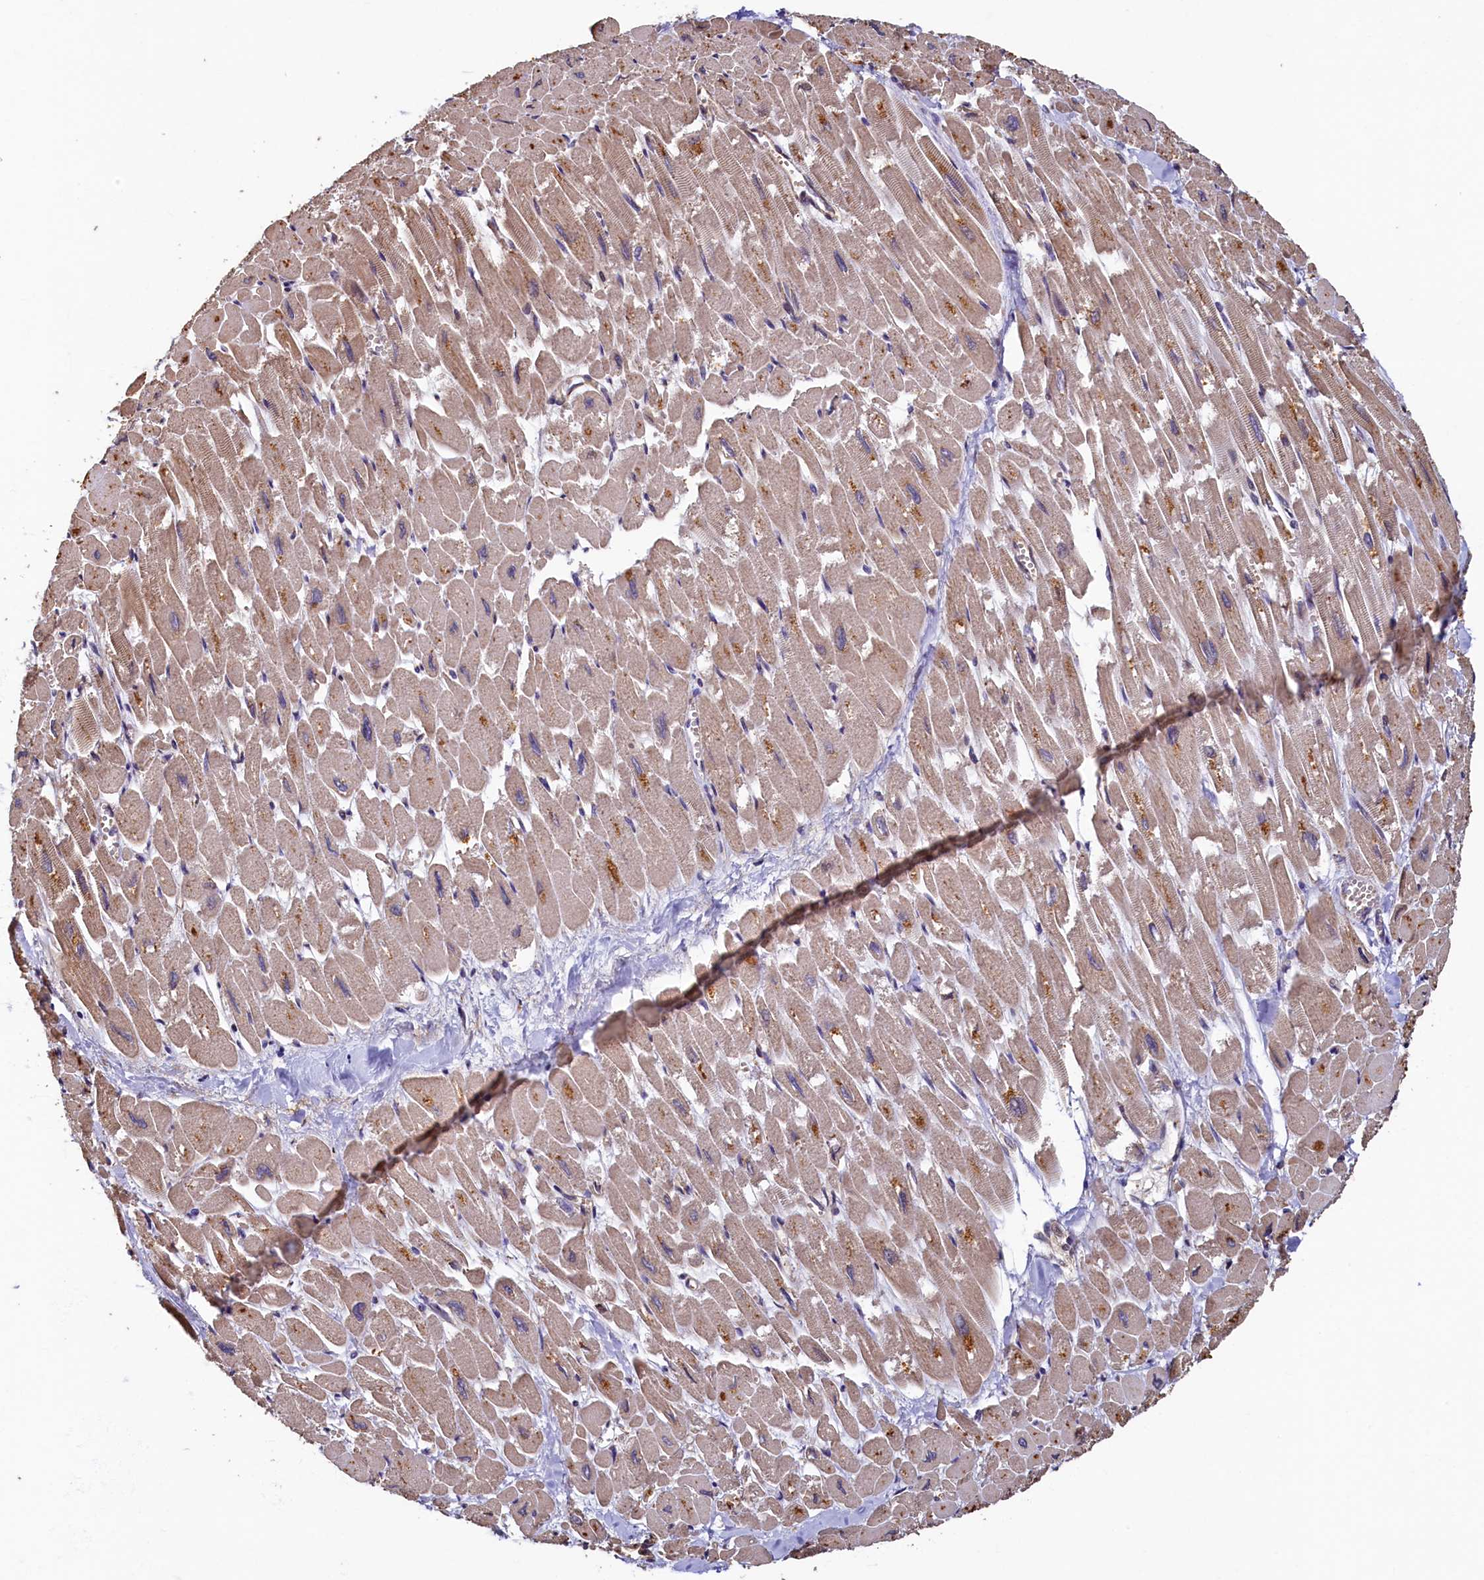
{"staining": {"intensity": "moderate", "quantity": ">75%", "location": "cytoplasmic/membranous"}, "tissue": "heart muscle", "cell_type": "Cardiomyocytes", "image_type": "normal", "snomed": [{"axis": "morphology", "description": "Normal tissue, NOS"}, {"axis": "topography", "description": "Heart"}], "caption": "The image displays a brown stain indicating the presence of a protein in the cytoplasmic/membranous of cardiomyocytes in heart muscle. (Brightfield microscopy of DAB IHC at high magnification).", "gene": "TMEM181", "patient": {"sex": "male", "age": 54}}